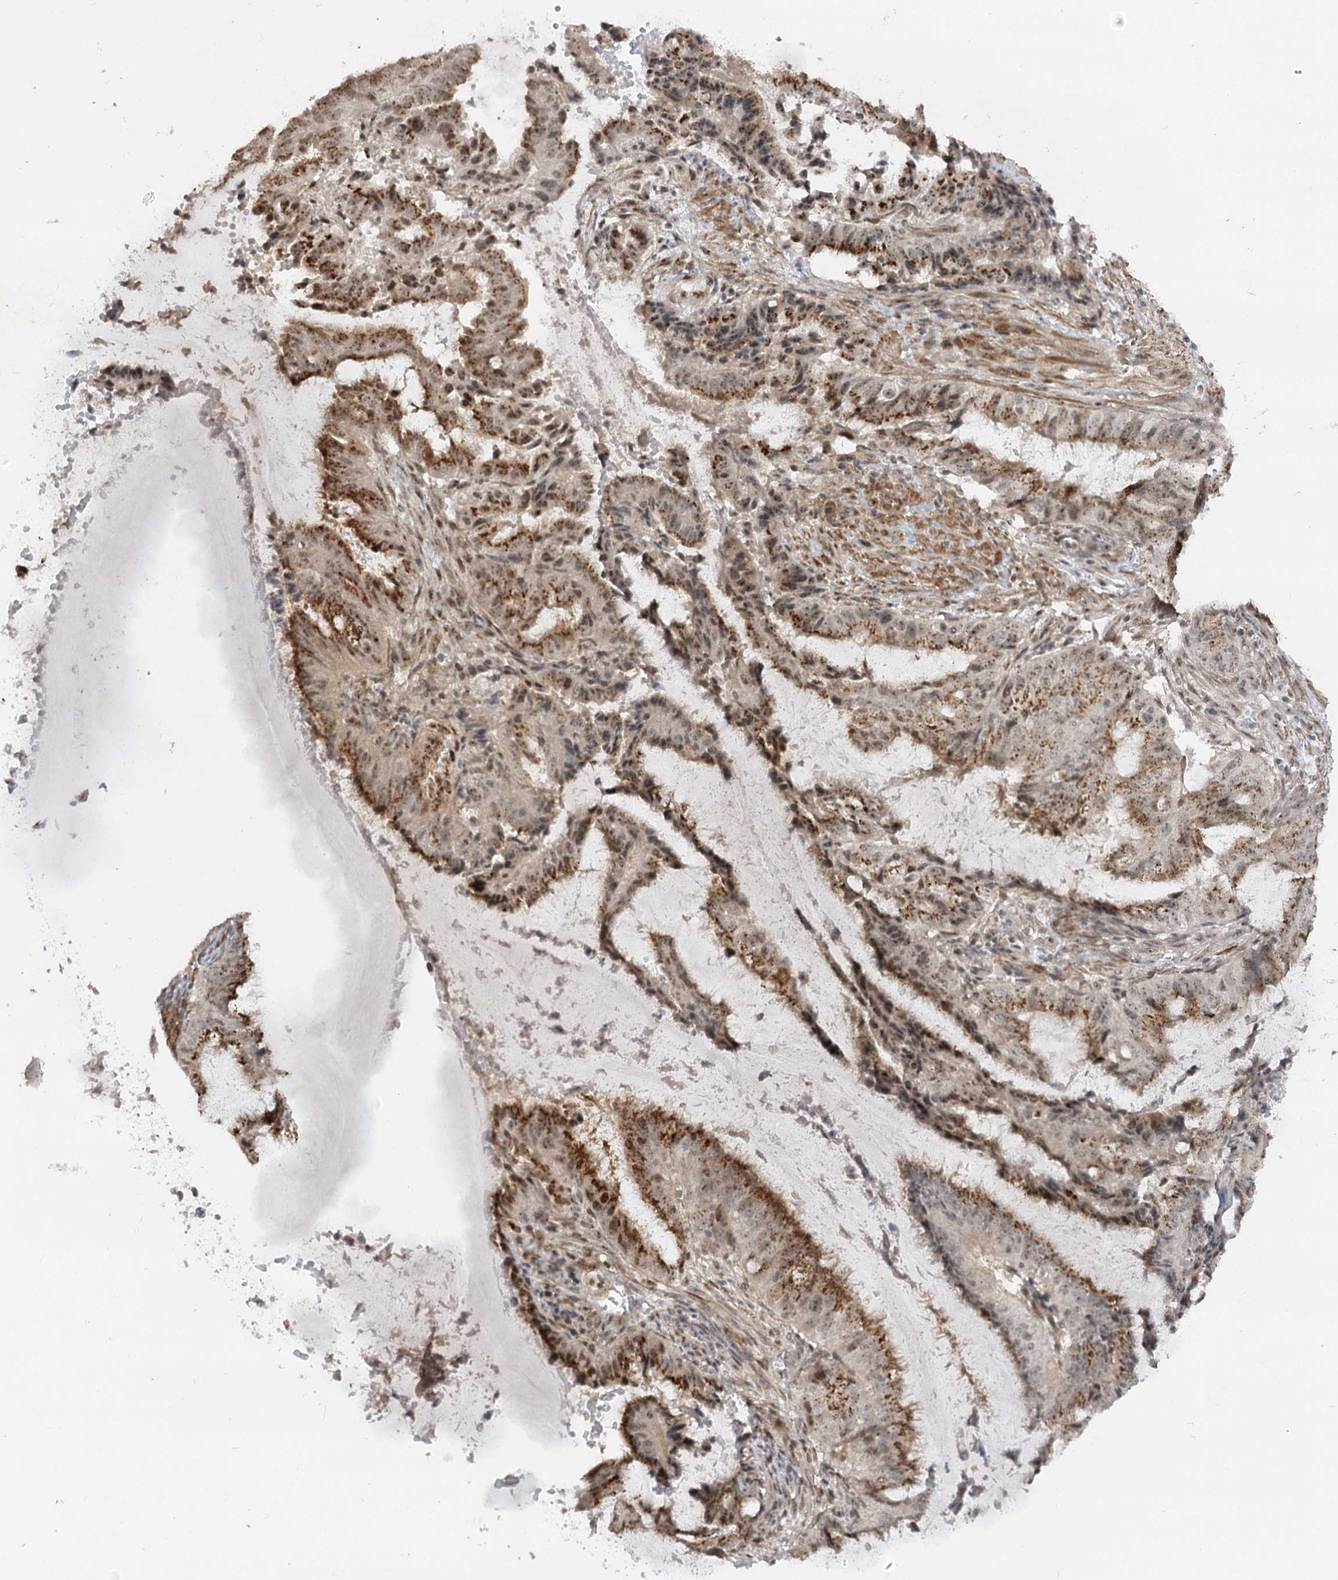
{"staining": {"intensity": "moderate", "quantity": ">75%", "location": "cytoplasmic/membranous,nuclear"}, "tissue": "endometrial cancer", "cell_type": "Tumor cells", "image_type": "cancer", "snomed": [{"axis": "morphology", "description": "Adenocarcinoma, NOS"}, {"axis": "topography", "description": "Endometrium"}], "caption": "Brown immunohistochemical staining in human adenocarcinoma (endometrial) exhibits moderate cytoplasmic/membranous and nuclear expression in approximately >75% of tumor cells.", "gene": "GNL3L", "patient": {"sex": "female", "age": 51}}